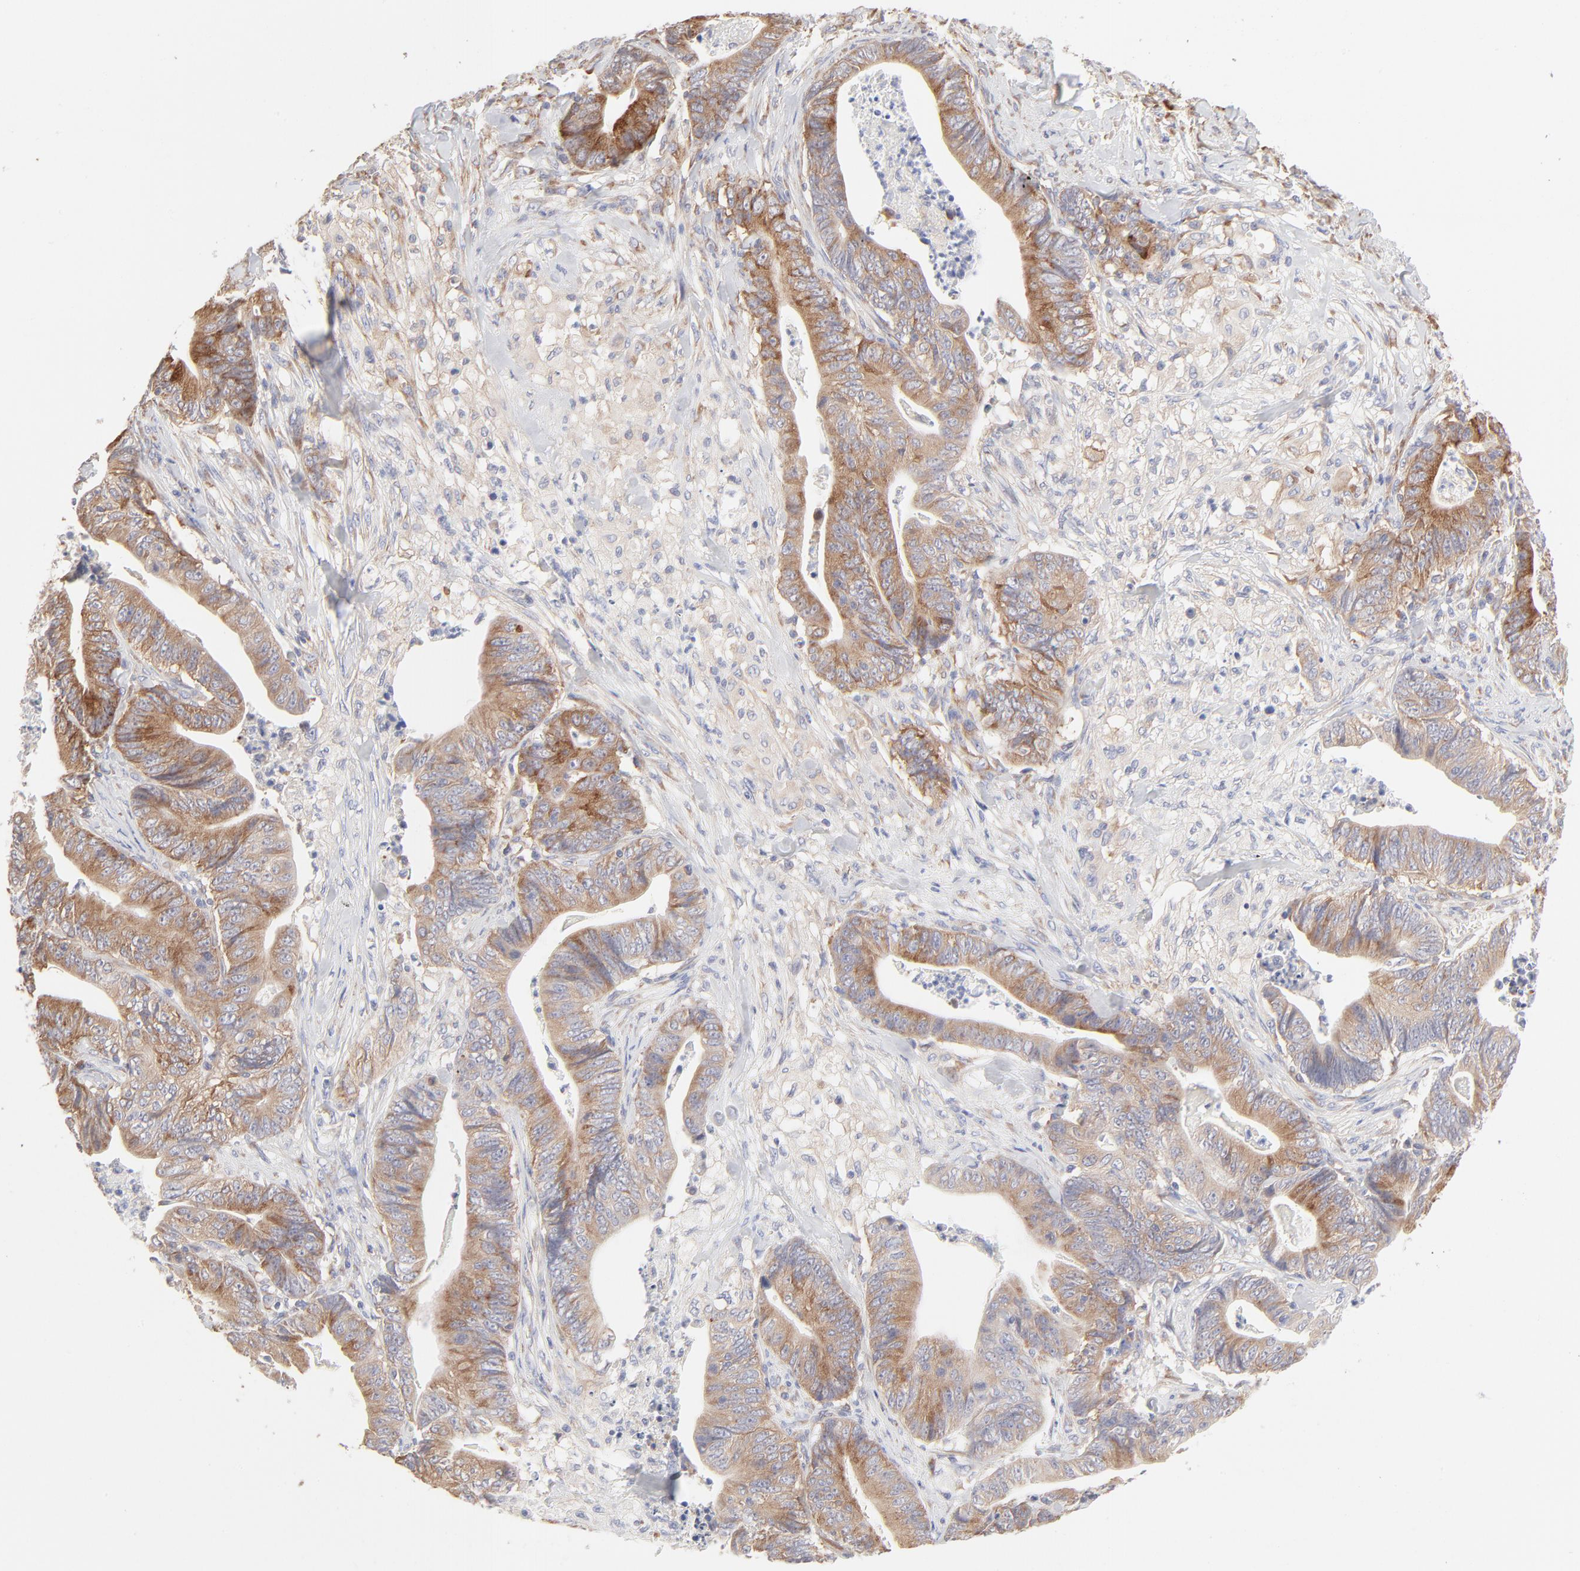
{"staining": {"intensity": "moderate", "quantity": ">75%", "location": "cytoplasmic/membranous"}, "tissue": "stomach cancer", "cell_type": "Tumor cells", "image_type": "cancer", "snomed": [{"axis": "morphology", "description": "Adenocarcinoma, NOS"}, {"axis": "topography", "description": "Stomach, lower"}], "caption": "This is a photomicrograph of immunohistochemistry (IHC) staining of stomach adenocarcinoma, which shows moderate expression in the cytoplasmic/membranous of tumor cells.", "gene": "RPS21", "patient": {"sex": "female", "age": 86}}